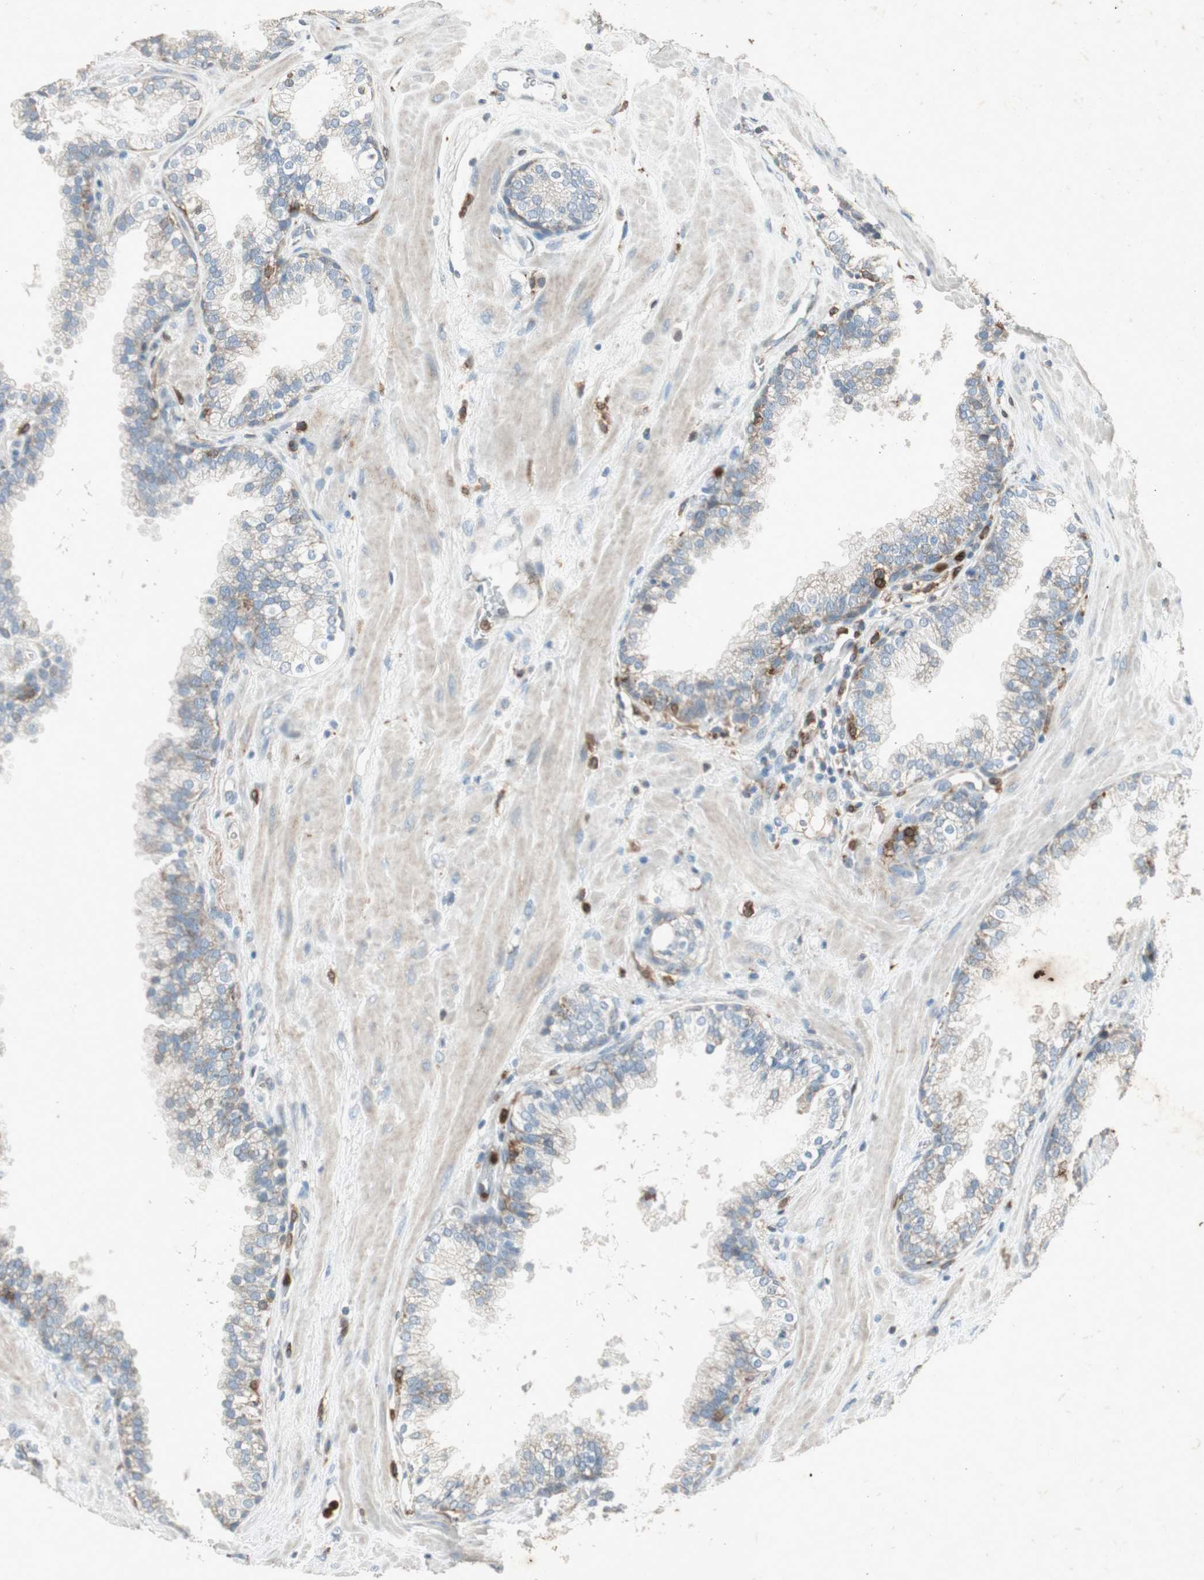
{"staining": {"intensity": "moderate", "quantity": "<25%", "location": "cytoplasmic/membranous"}, "tissue": "prostate", "cell_type": "Glandular cells", "image_type": "normal", "snomed": [{"axis": "morphology", "description": "Normal tissue, NOS"}, {"axis": "topography", "description": "Prostate"}], "caption": "The photomicrograph demonstrates immunohistochemical staining of benign prostate. There is moderate cytoplasmic/membranous expression is appreciated in about <25% of glandular cells.", "gene": "TYROBP", "patient": {"sex": "male", "age": 51}}